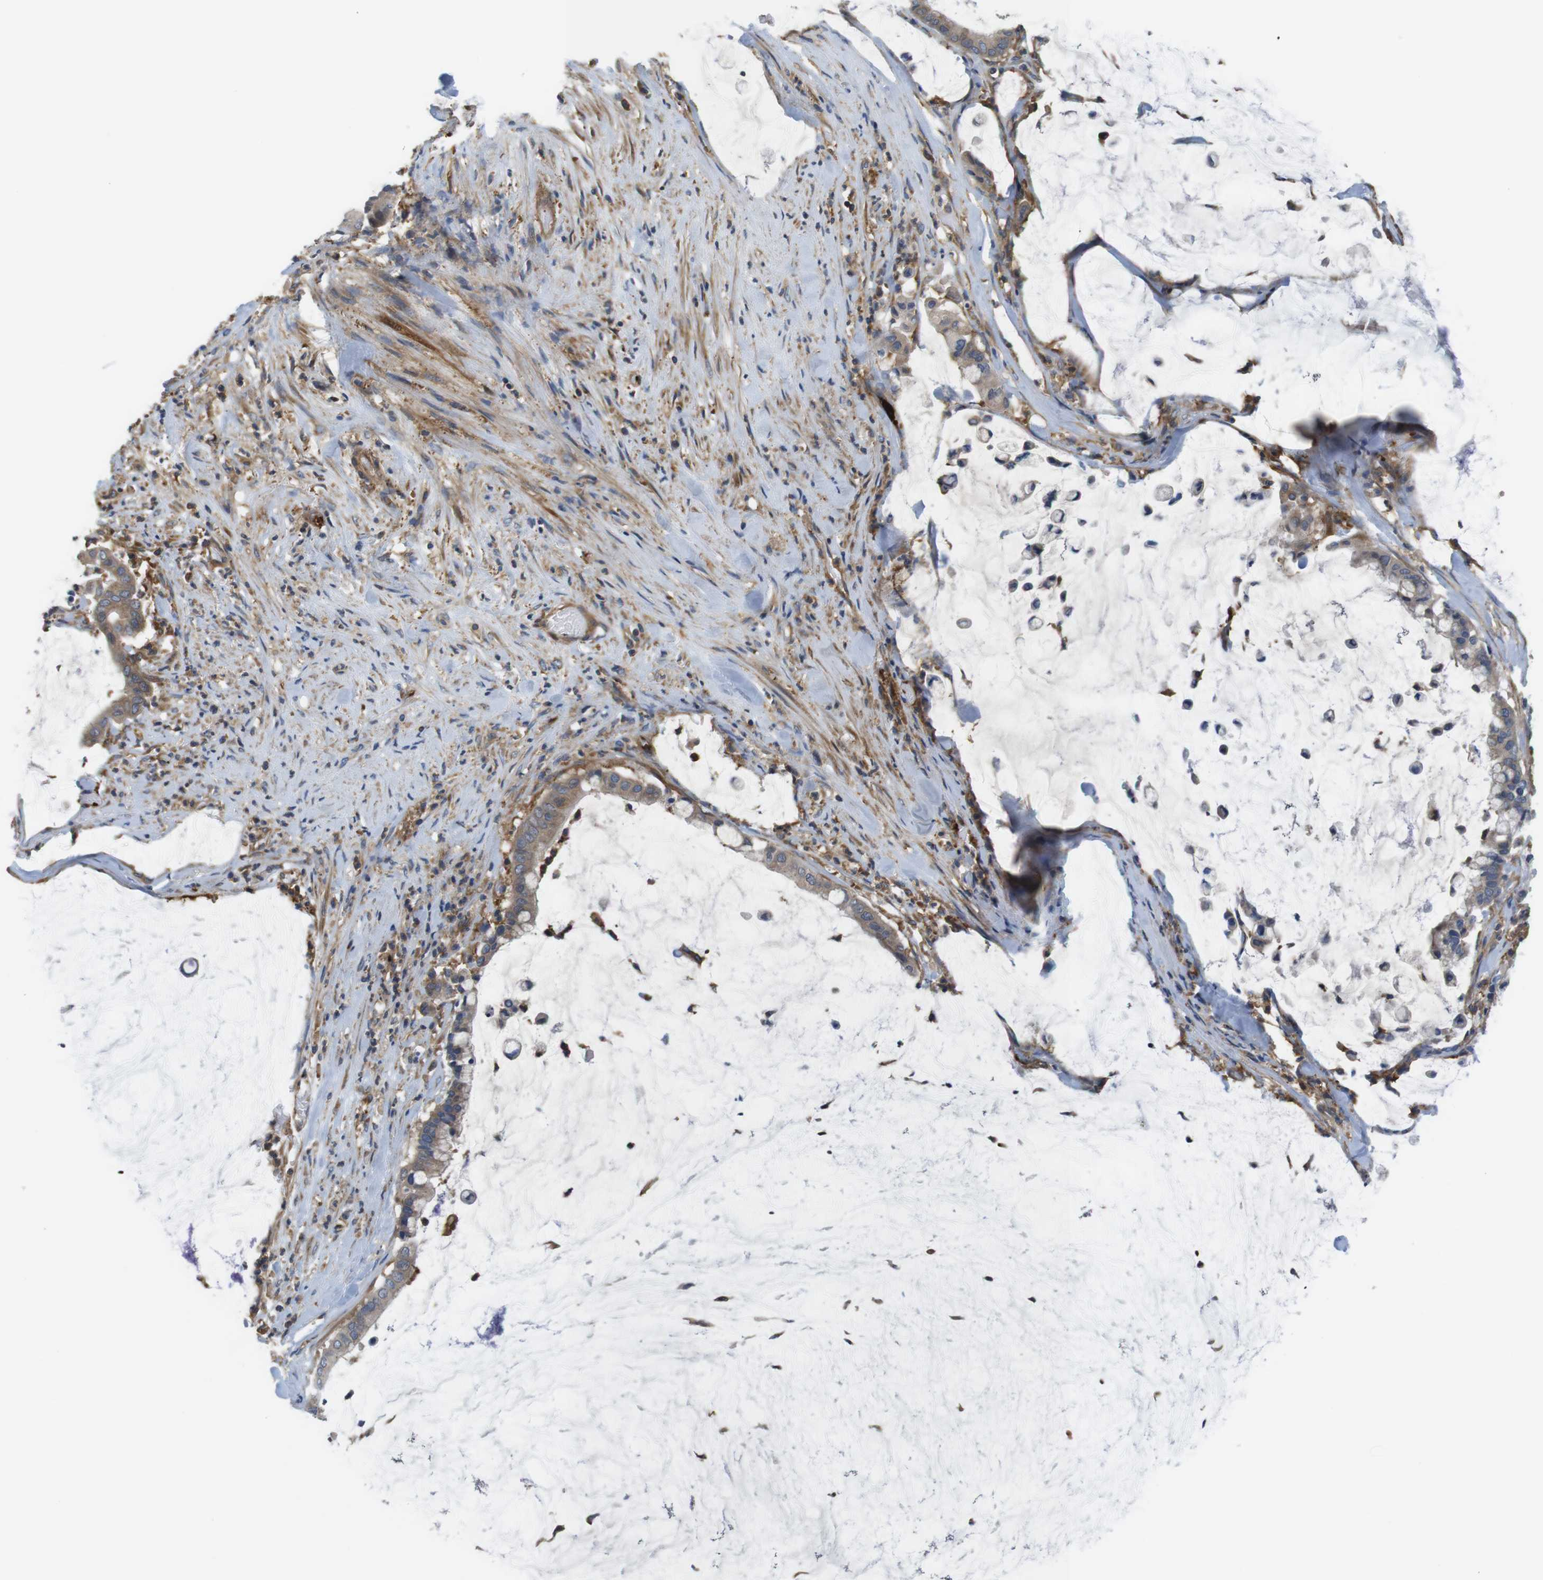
{"staining": {"intensity": "moderate", "quantity": ">75%", "location": "cytoplasmic/membranous"}, "tissue": "pancreatic cancer", "cell_type": "Tumor cells", "image_type": "cancer", "snomed": [{"axis": "morphology", "description": "Adenocarcinoma, NOS"}, {"axis": "topography", "description": "Pancreas"}], "caption": "Immunohistochemistry (IHC) micrograph of neoplastic tissue: human adenocarcinoma (pancreatic) stained using immunohistochemistry shows medium levels of moderate protein expression localized specifically in the cytoplasmic/membranous of tumor cells, appearing as a cytoplasmic/membranous brown color.", "gene": "HERPUD2", "patient": {"sex": "male", "age": 41}}